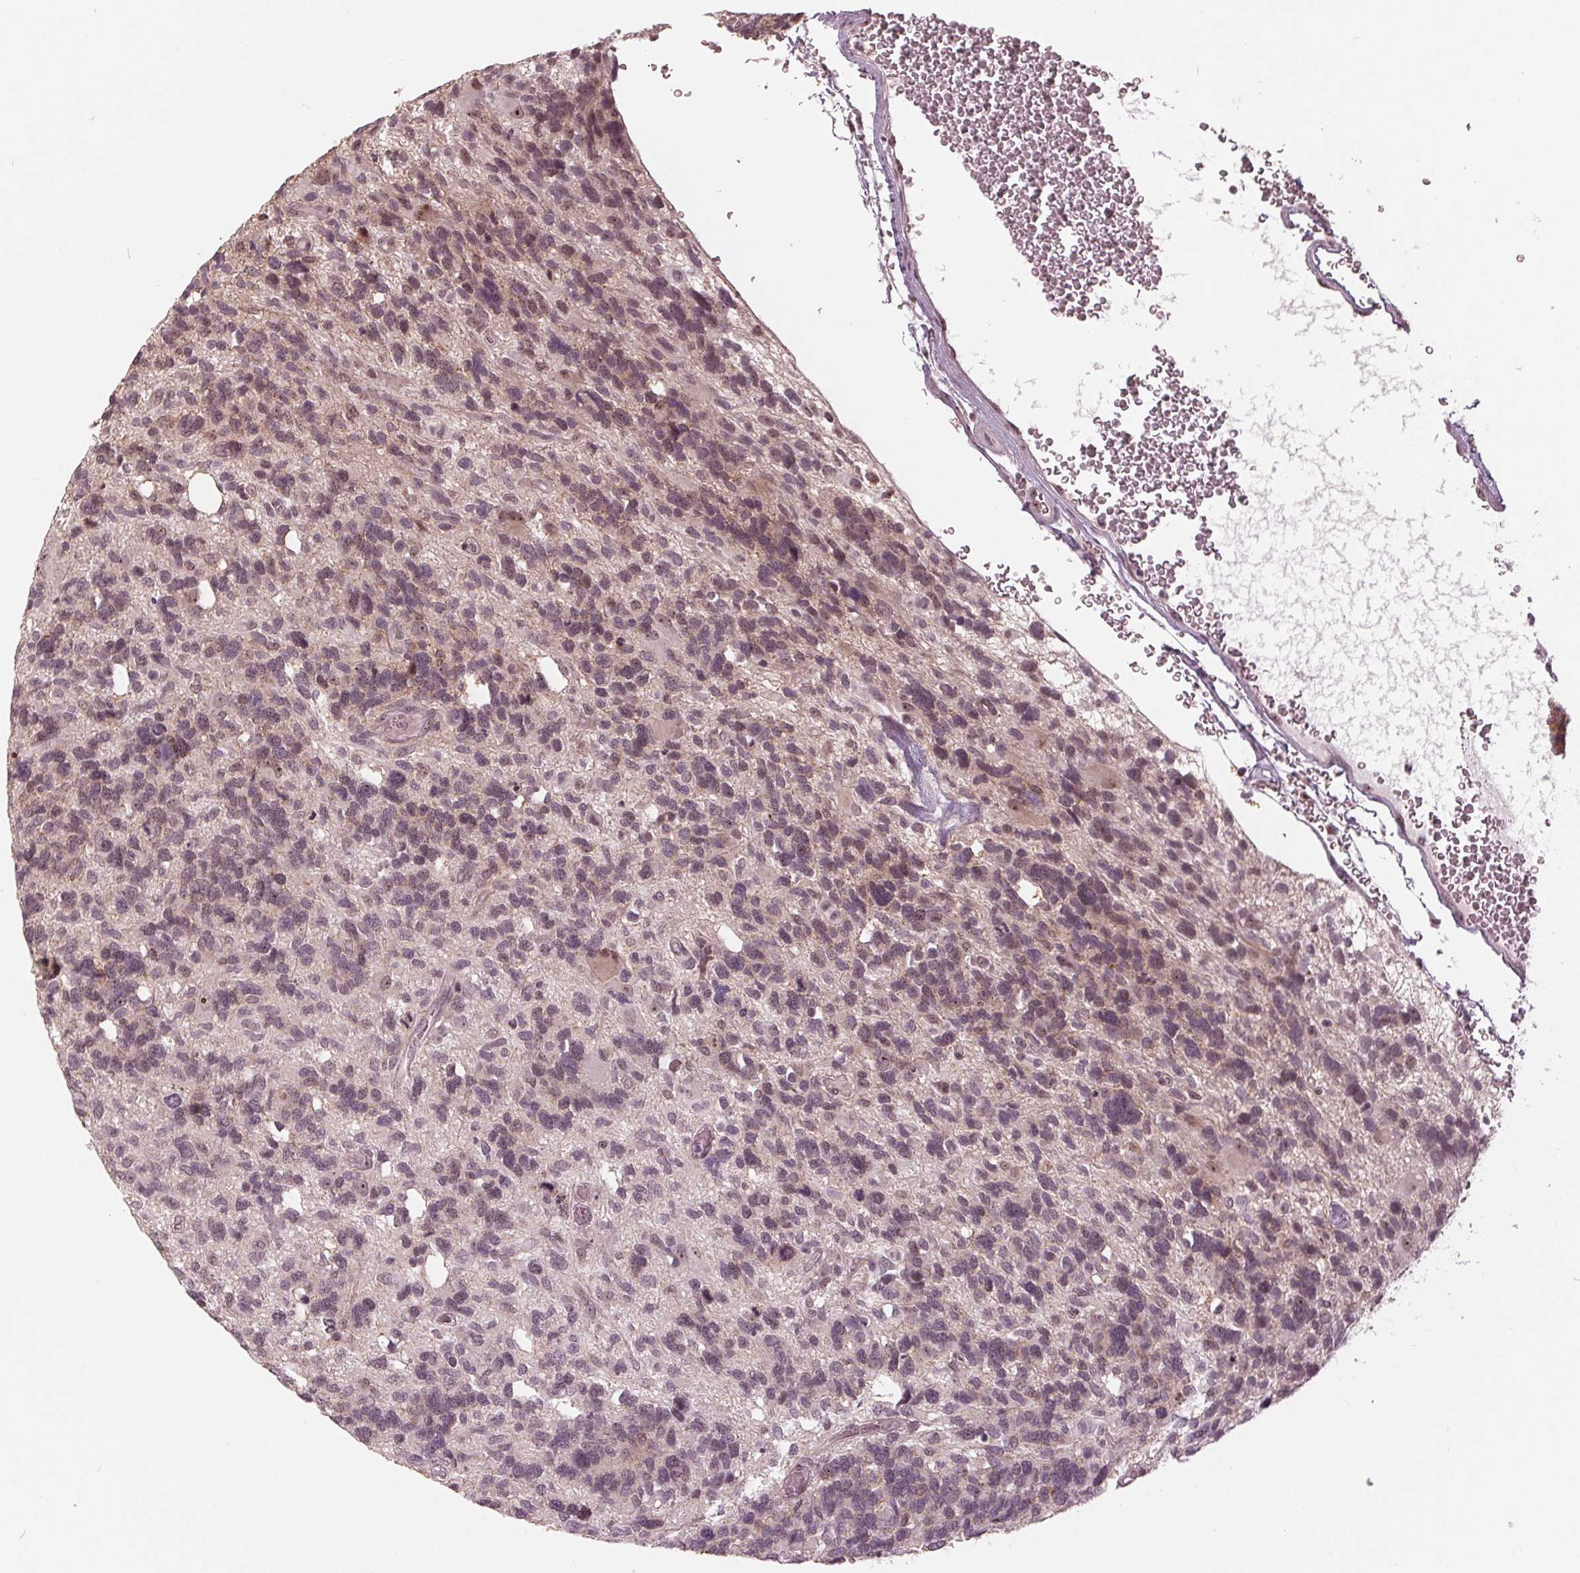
{"staining": {"intensity": "weak", "quantity": "25%-75%", "location": "nuclear"}, "tissue": "glioma", "cell_type": "Tumor cells", "image_type": "cancer", "snomed": [{"axis": "morphology", "description": "Glioma, malignant, High grade"}, {"axis": "topography", "description": "Brain"}], "caption": "Glioma stained with a protein marker displays weak staining in tumor cells.", "gene": "SLX4", "patient": {"sex": "male", "age": 49}}